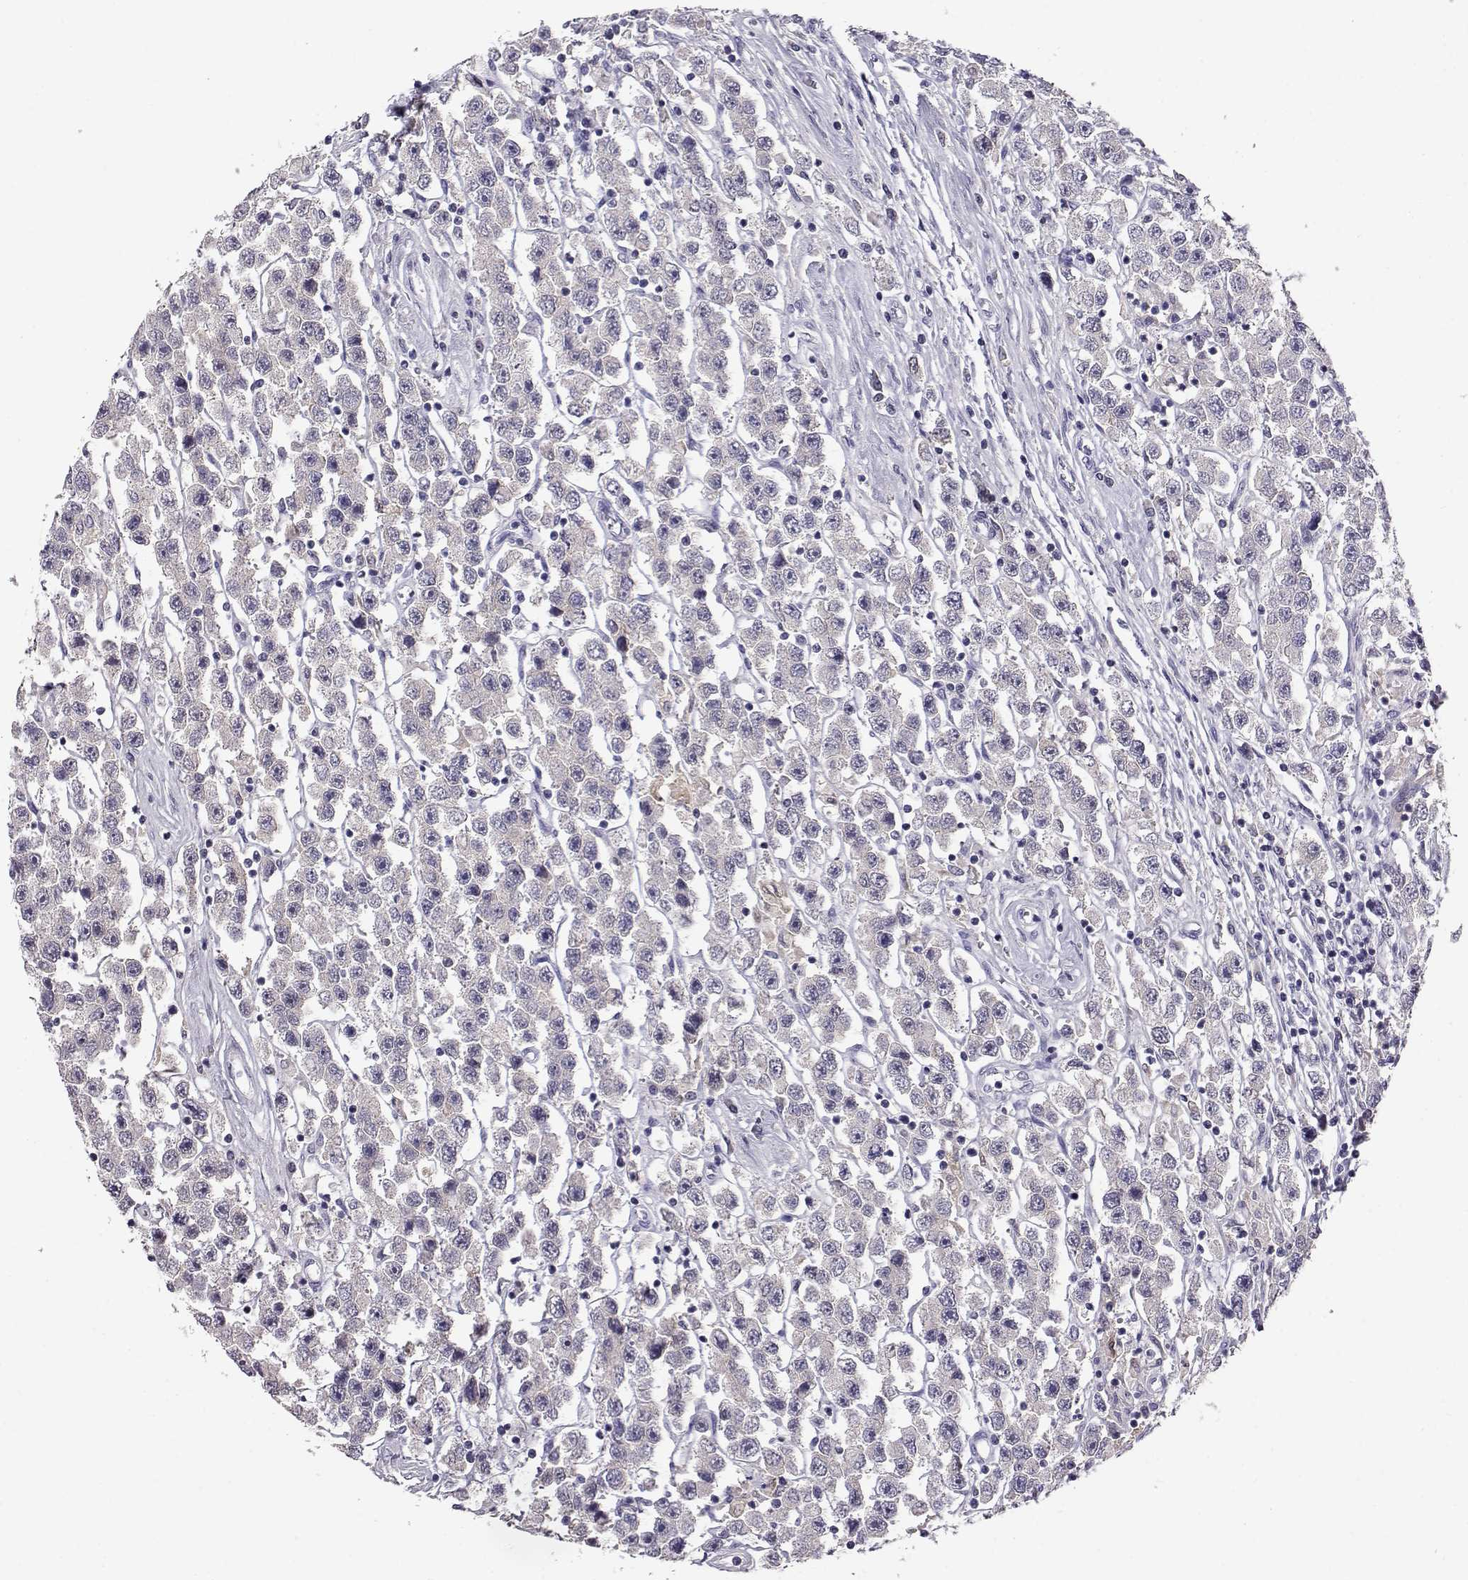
{"staining": {"intensity": "negative", "quantity": "none", "location": "none"}, "tissue": "testis cancer", "cell_type": "Tumor cells", "image_type": "cancer", "snomed": [{"axis": "morphology", "description": "Seminoma, NOS"}, {"axis": "topography", "description": "Testis"}], "caption": "A histopathology image of human testis seminoma is negative for staining in tumor cells. The staining was performed using DAB (3,3'-diaminobenzidine) to visualize the protein expression in brown, while the nuclei were stained in blue with hematoxylin (Magnification: 20x).", "gene": "AKR1B1", "patient": {"sex": "male", "age": 45}}